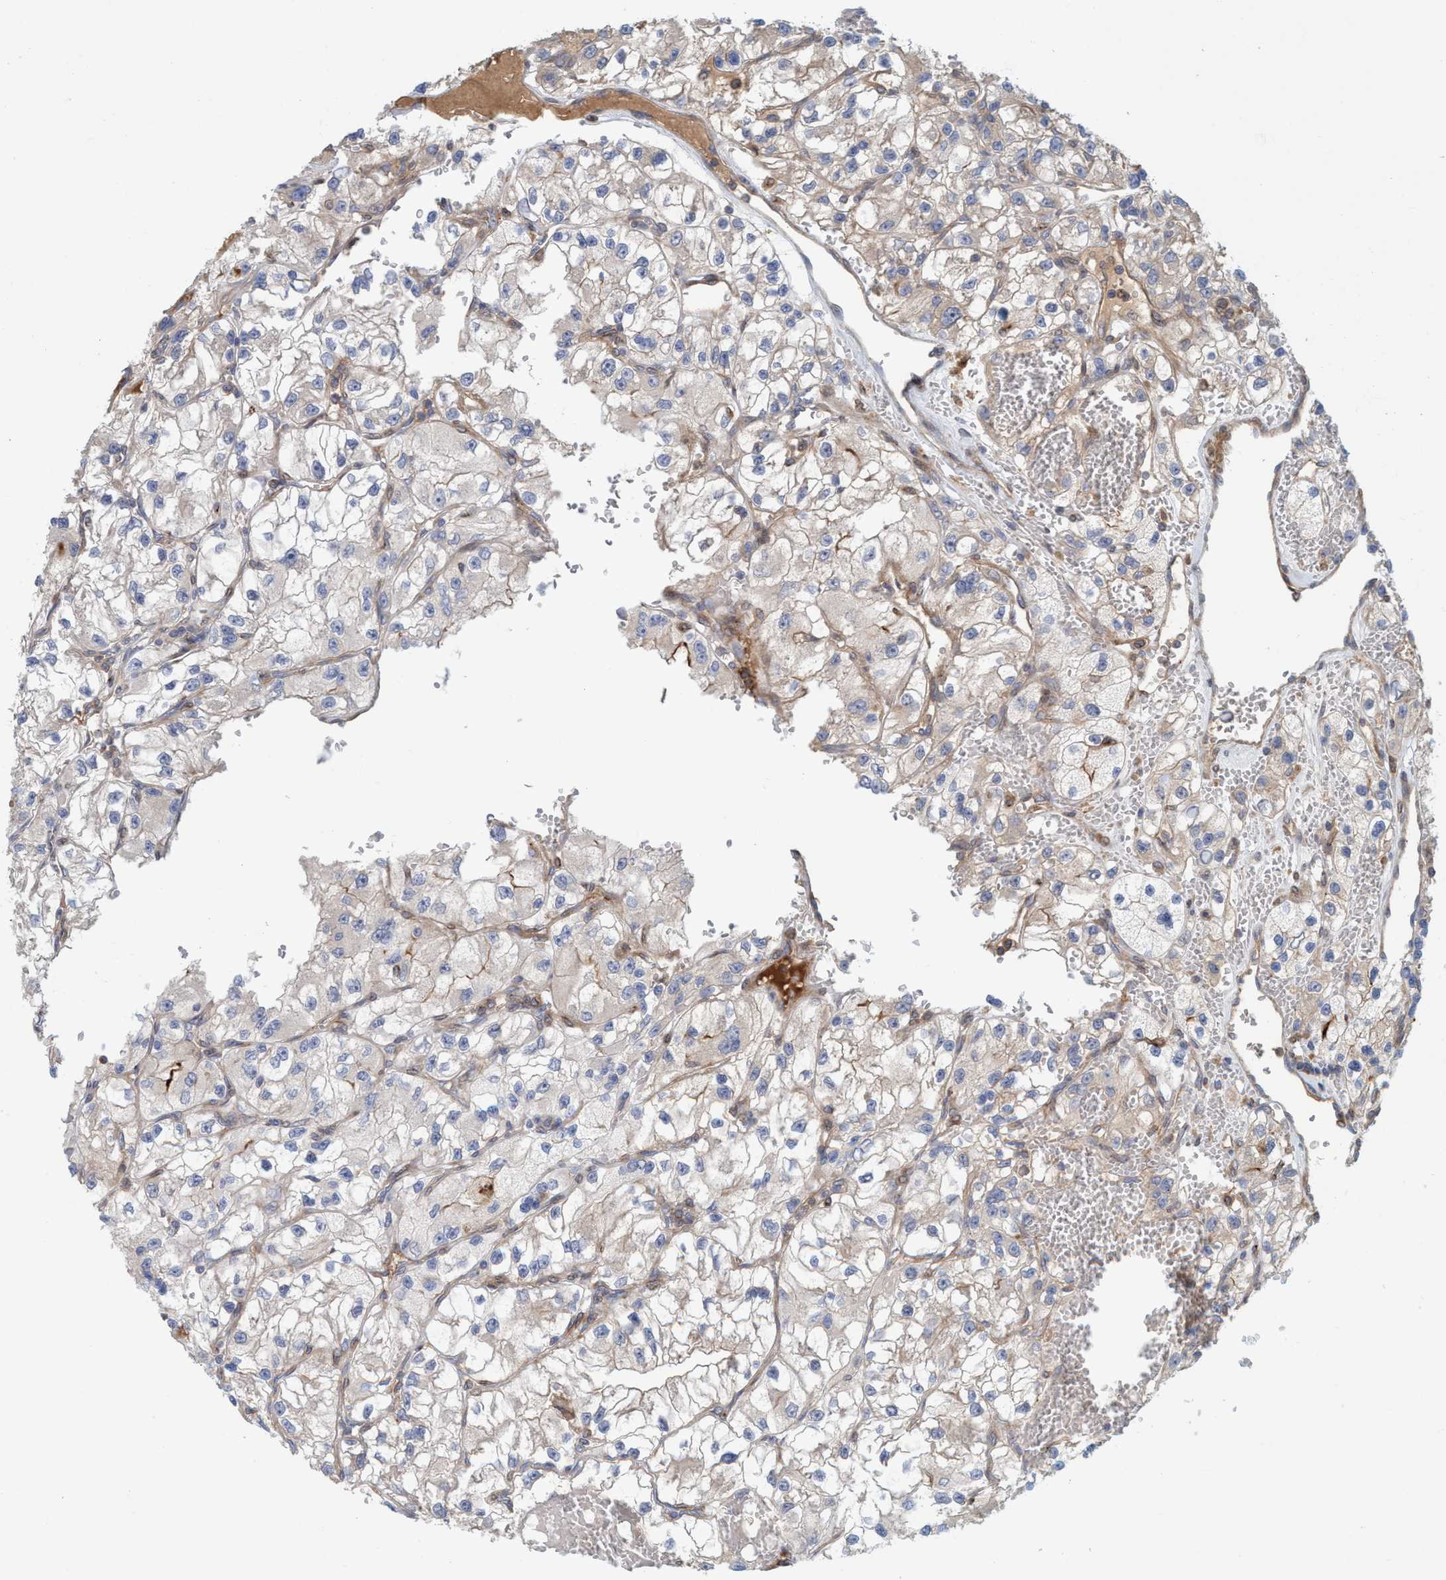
{"staining": {"intensity": "weak", "quantity": ">75%", "location": "cytoplasmic/membranous"}, "tissue": "renal cancer", "cell_type": "Tumor cells", "image_type": "cancer", "snomed": [{"axis": "morphology", "description": "Adenocarcinoma, NOS"}, {"axis": "topography", "description": "Kidney"}], "caption": "Protein expression analysis of adenocarcinoma (renal) exhibits weak cytoplasmic/membranous expression in approximately >75% of tumor cells.", "gene": "SPECC1", "patient": {"sex": "female", "age": 57}}